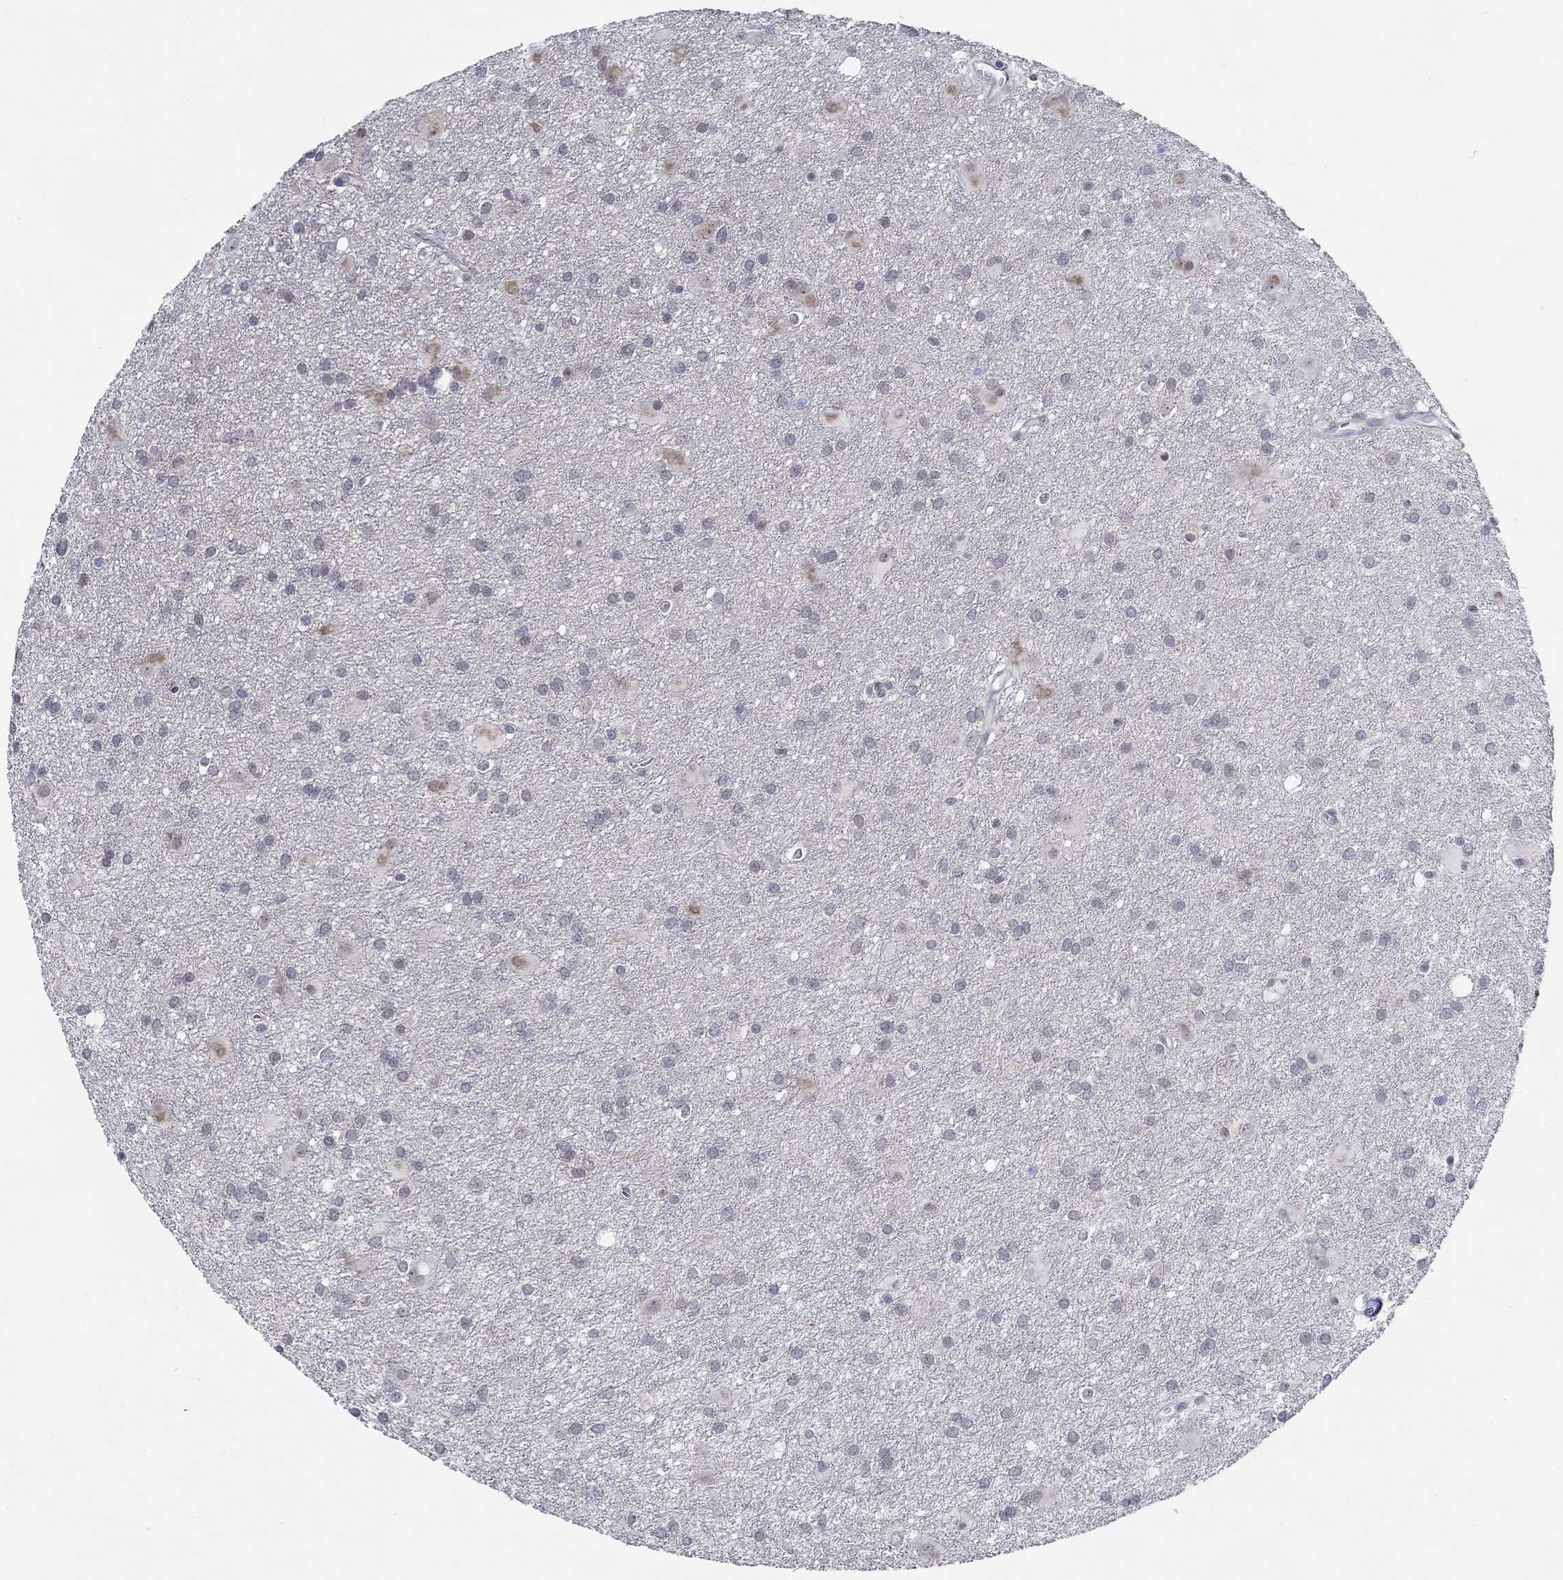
{"staining": {"intensity": "negative", "quantity": "none", "location": "none"}, "tissue": "glioma", "cell_type": "Tumor cells", "image_type": "cancer", "snomed": [{"axis": "morphology", "description": "Glioma, malignant, Low grade"}, {"axis": "topography", "description": "Brain"}], "caption": "IHC image of human malignant glioma (low-grade) stained for a protein (brown), which reveals no positivity in tumor cells.", "gene": "SLC34A1", "patient": {"sex": "male", "age": 58}}